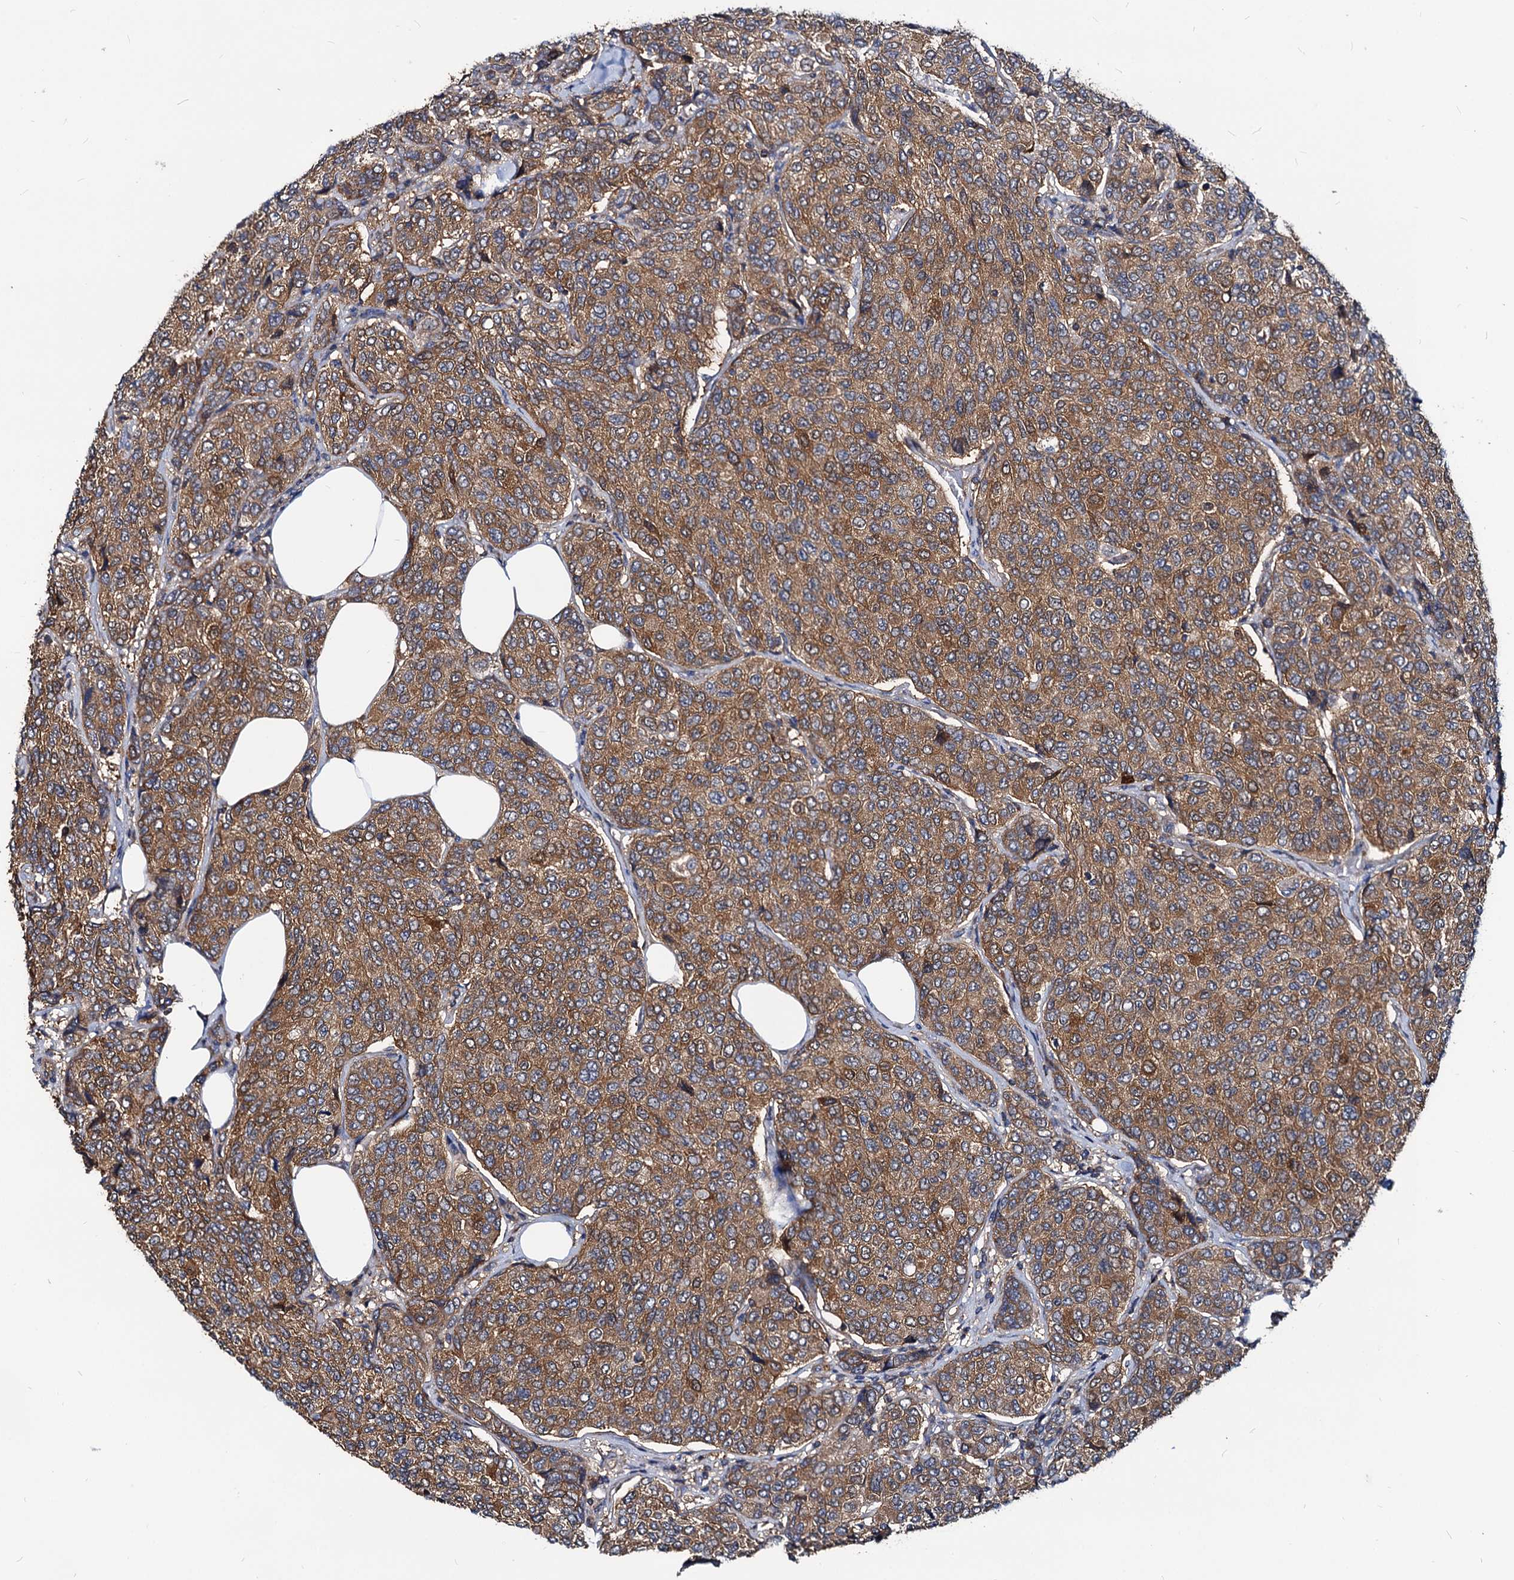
{"staining": {"intensity": "strong", "quantity": ">75%", "location": "cytoplasmic/membranous"}, "tissue": "breast cancer", "cell_type": "Tumor cells", "image_type": "cancer", "snomed": [{"axis": "morphology", "description": "Duct carcinoma"}, {"axis": "topography", "description": "Breast"}], "caption": "Breast cancer stained for a protein displays strong cytoplasmic/membranous positivity in tumor cells.", "gene": "IDI1", "patient": {"sex": "female", "age": 55}}